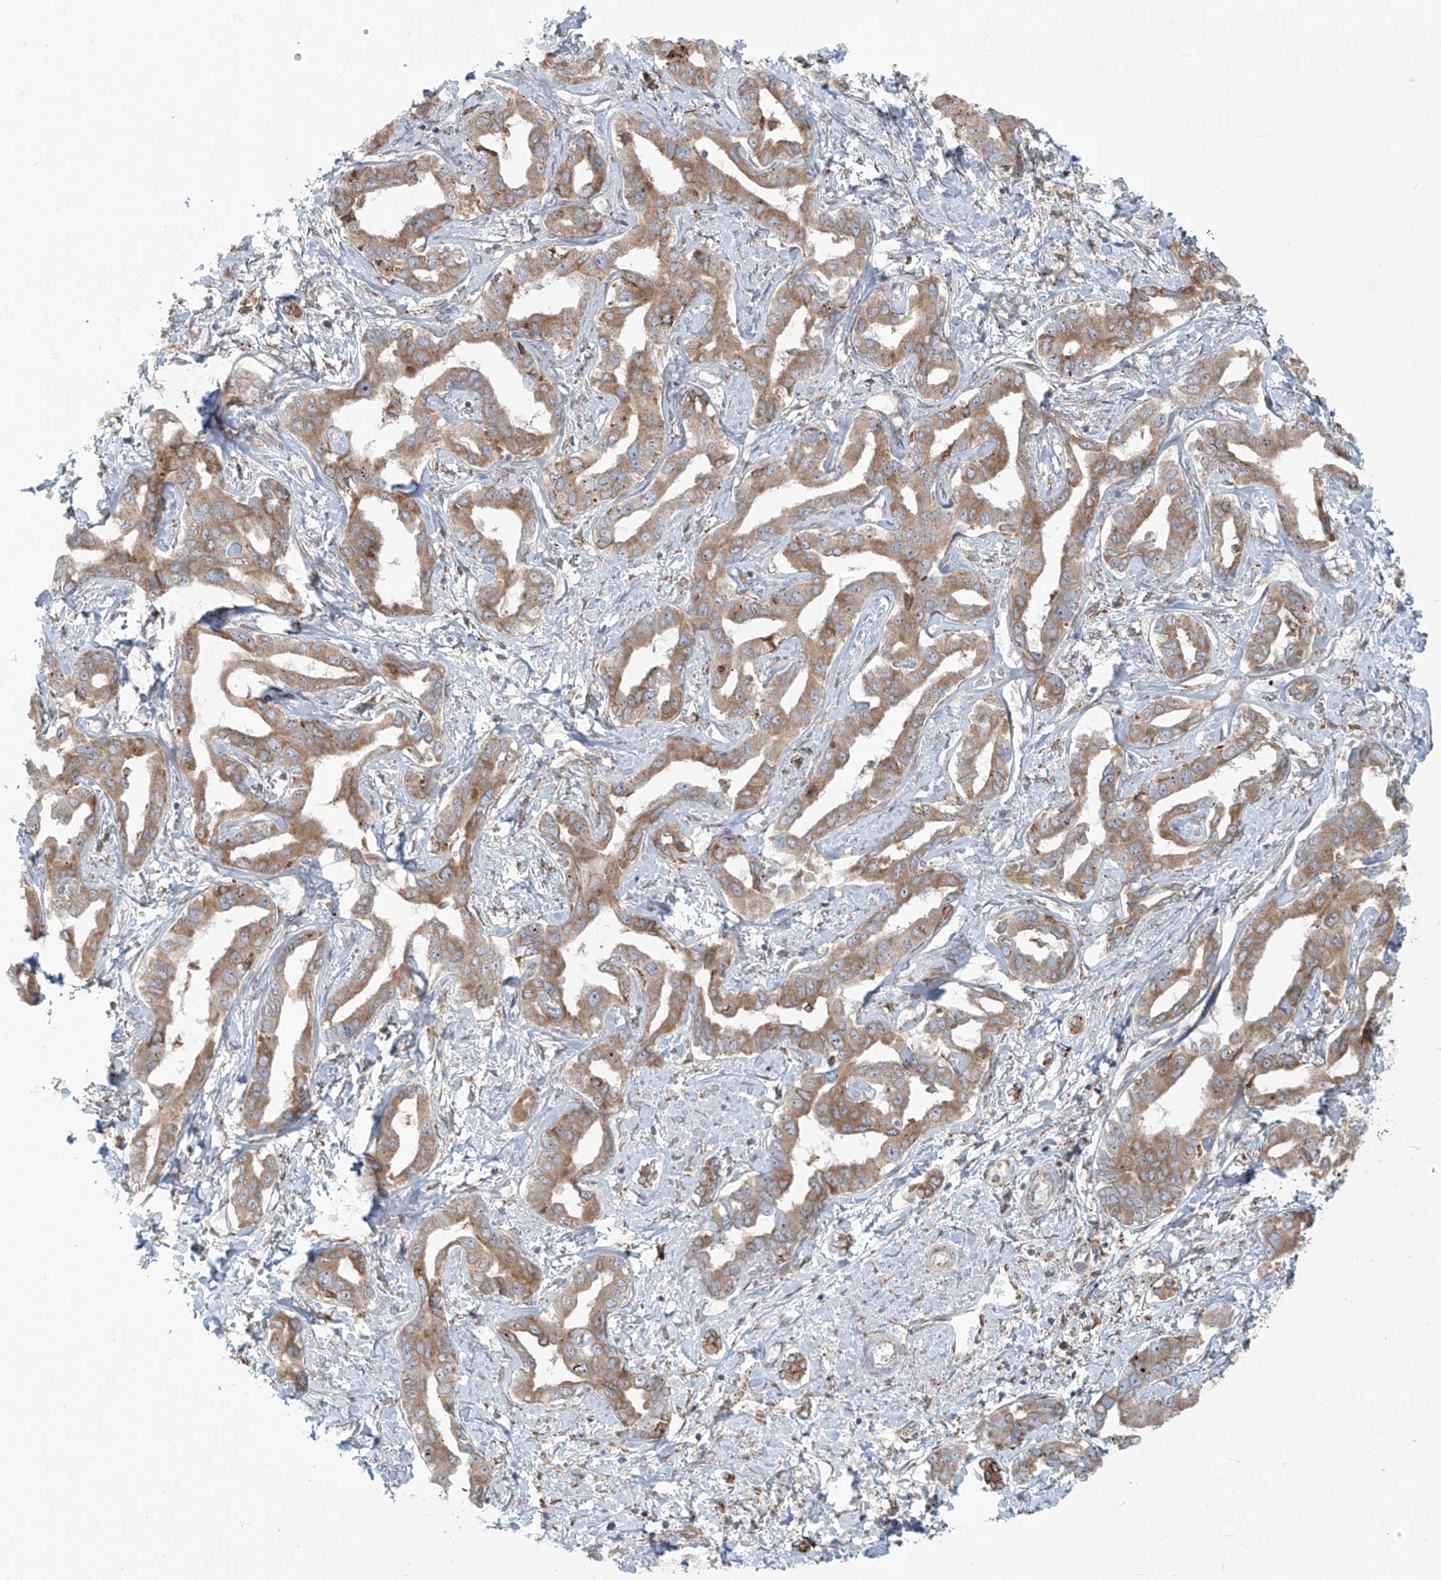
{"staining": {"intensity": "moderate", "quantity": ">75%", "location": "cytoplasmic/membranous"}, "tissue": "liver cancer", "cell_type": "Tumor cells", "image_type": "cancer", "snomed": [{"axis": "morphology", "description": "Cholangiocarcinoma"}, {"axis": "topography", "description": "Liver"}], "caption": "Moderate cytoplasmic/membranous staining for a protein is appreciated in about >75% of tumor cells of liver cholangiocarcinoma using immunohistochemistry (IHC).", "gene": "KATNIP", "patient": {"sex": "male", "age": 59}}